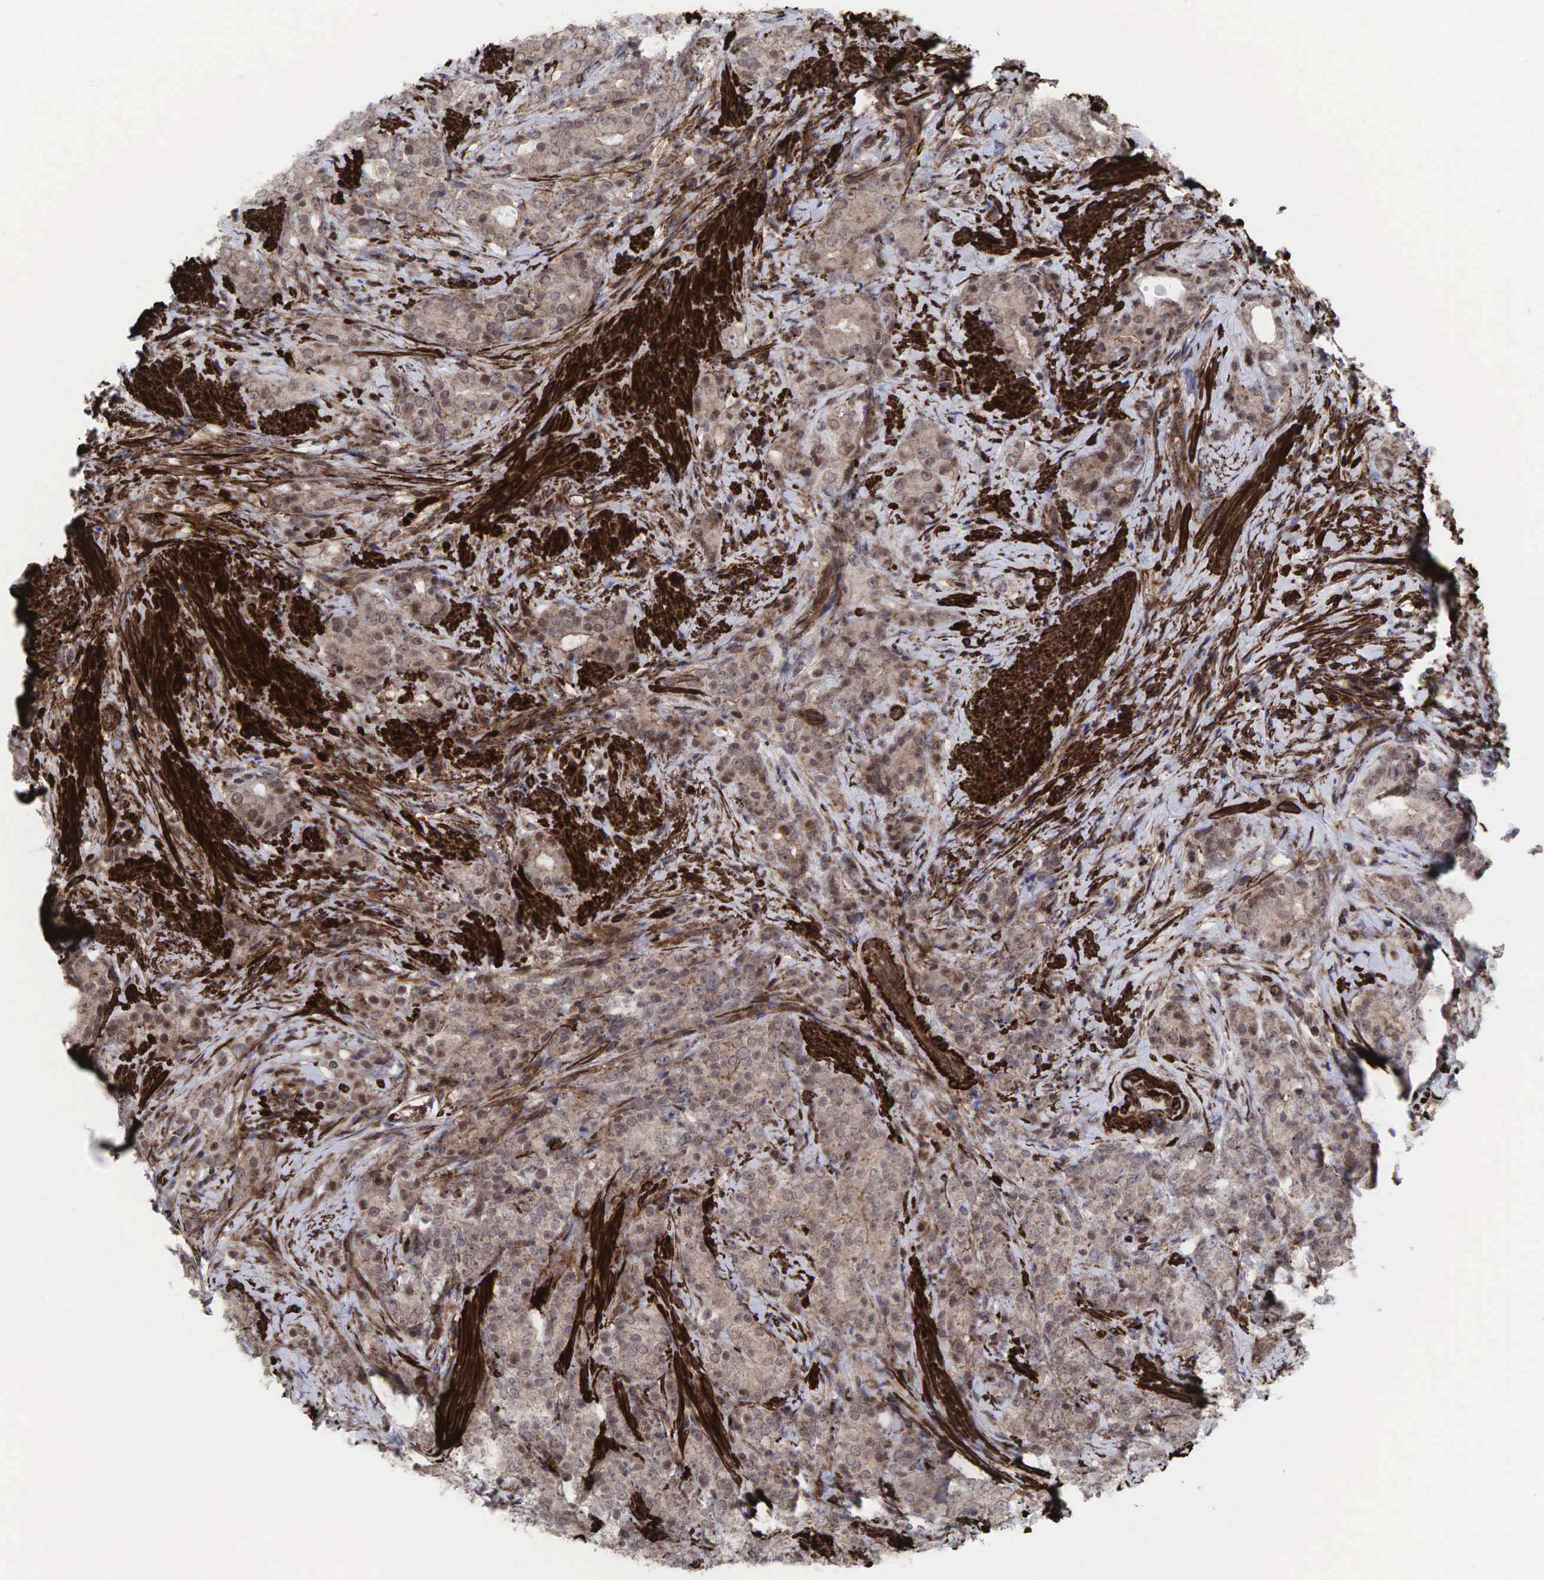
{"staining": {"intensity": "weak", "quantity": ">75%", "location": "cytoplasmic/membranous"}, "tissue": "prostate cancer", "cell_type": "Tumor cells", "image_type": "cancer", "snomed": [{"axis": "morphology", "description": "Adenocarcinoma, Medium grade"}, {"axis": "topography", "description": "Prostate"}], "caption": "A micrograph of prostate cancer (adenocarcinoma (medium-grade)) stained for a protein reveals weak cytoplasmic/membranous brown staining in tumor cells.", "gene": "GPRASP1", "patient": {"sex": "male", "age": 59}}